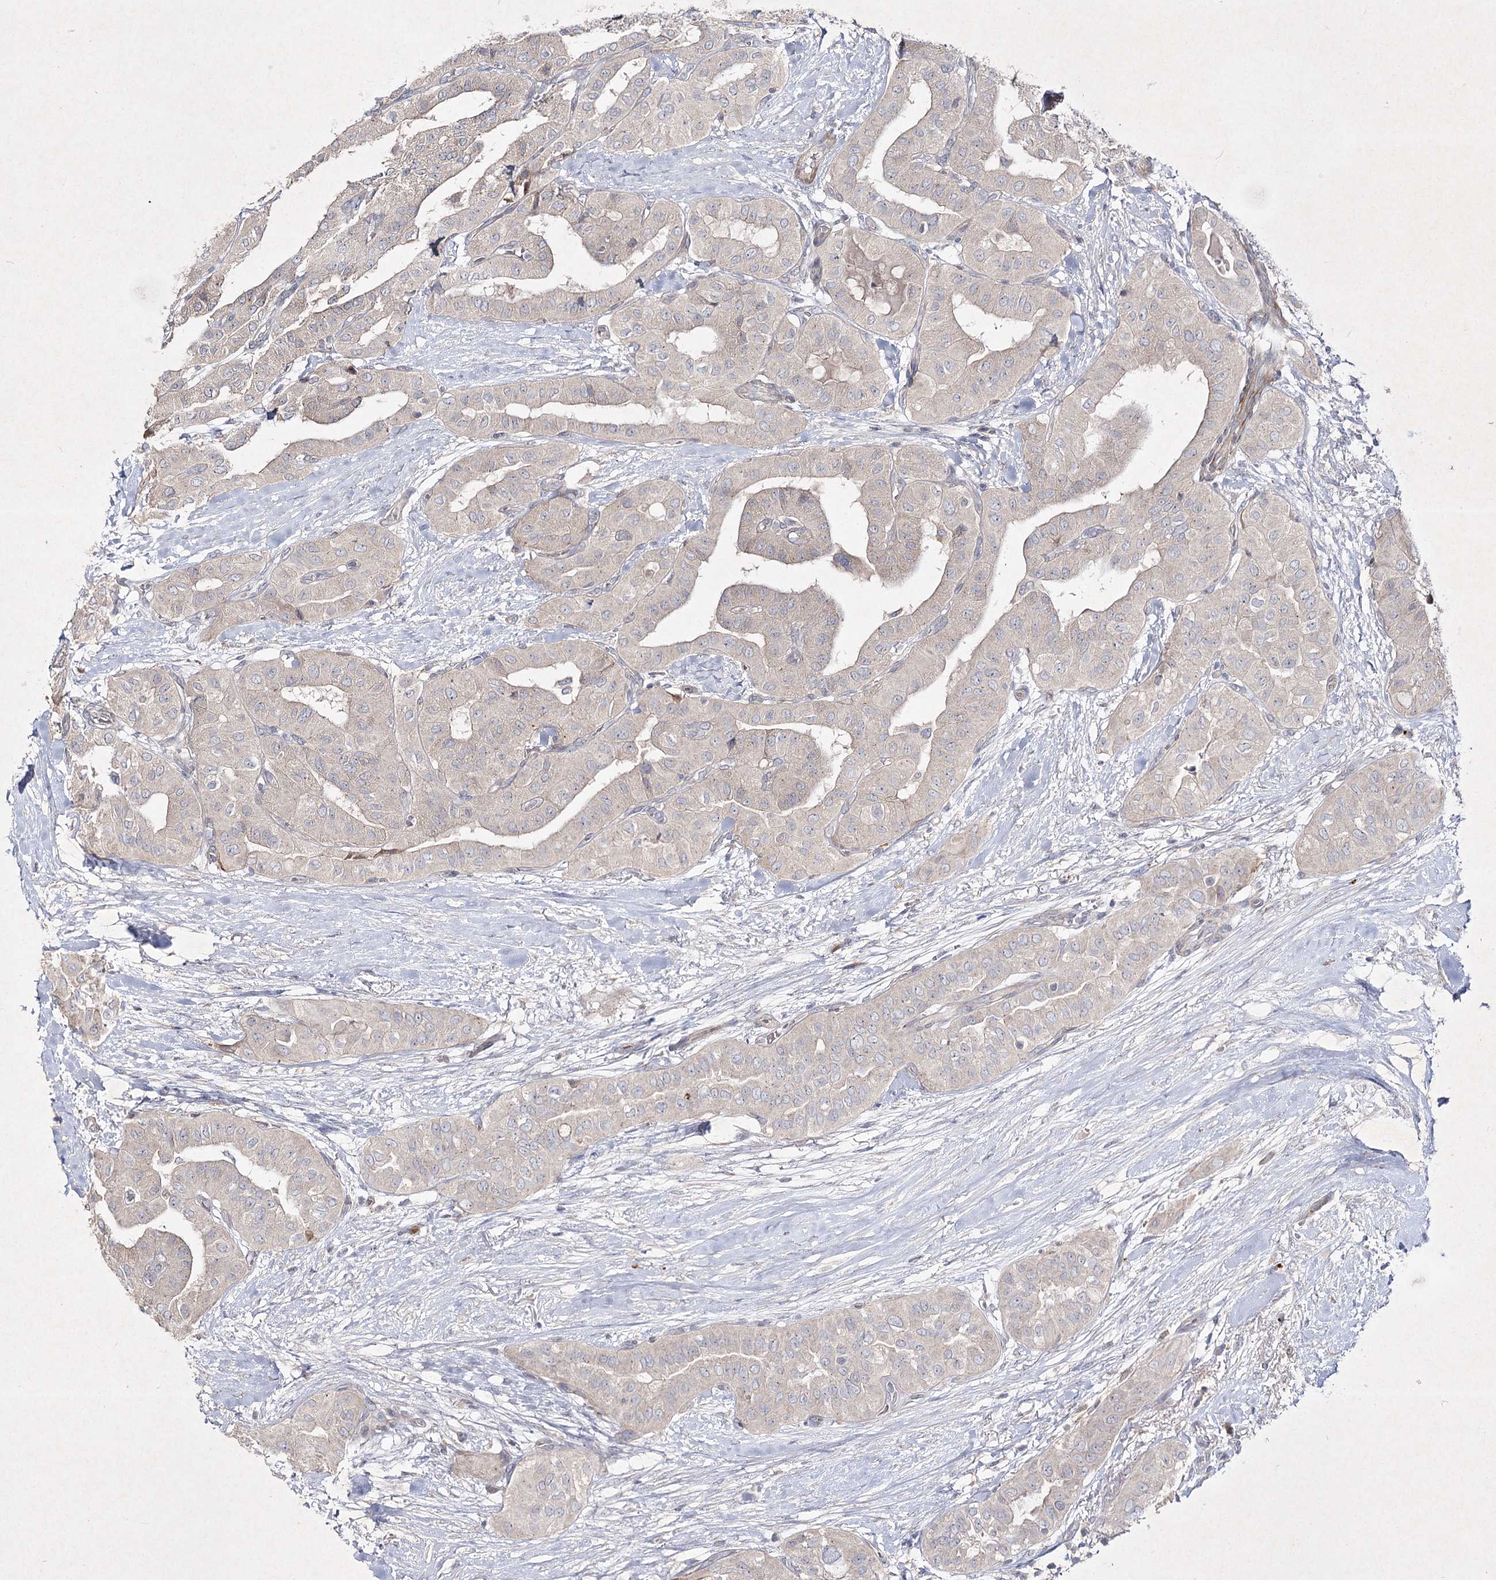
{"staining": {"intensity": "negative", "quantity": "none", "location": "none"}, "tissue": "thyroid cancer", "cell_type": "Tumor cells", "image_type": "cancer", "snomed": [{"axis": "morphology", "description": "Papillary adenocarcinoma, NOS"}, {"axis": "topography", "description": "Thyroid gland"}], "caption": "Immunohistochemical staining of thyroid papillary adenocarcinoma demonstrates no significant expression in tumor cells.", "gene": "CIB2", "patient": {"sex": "female", "age": 59}}